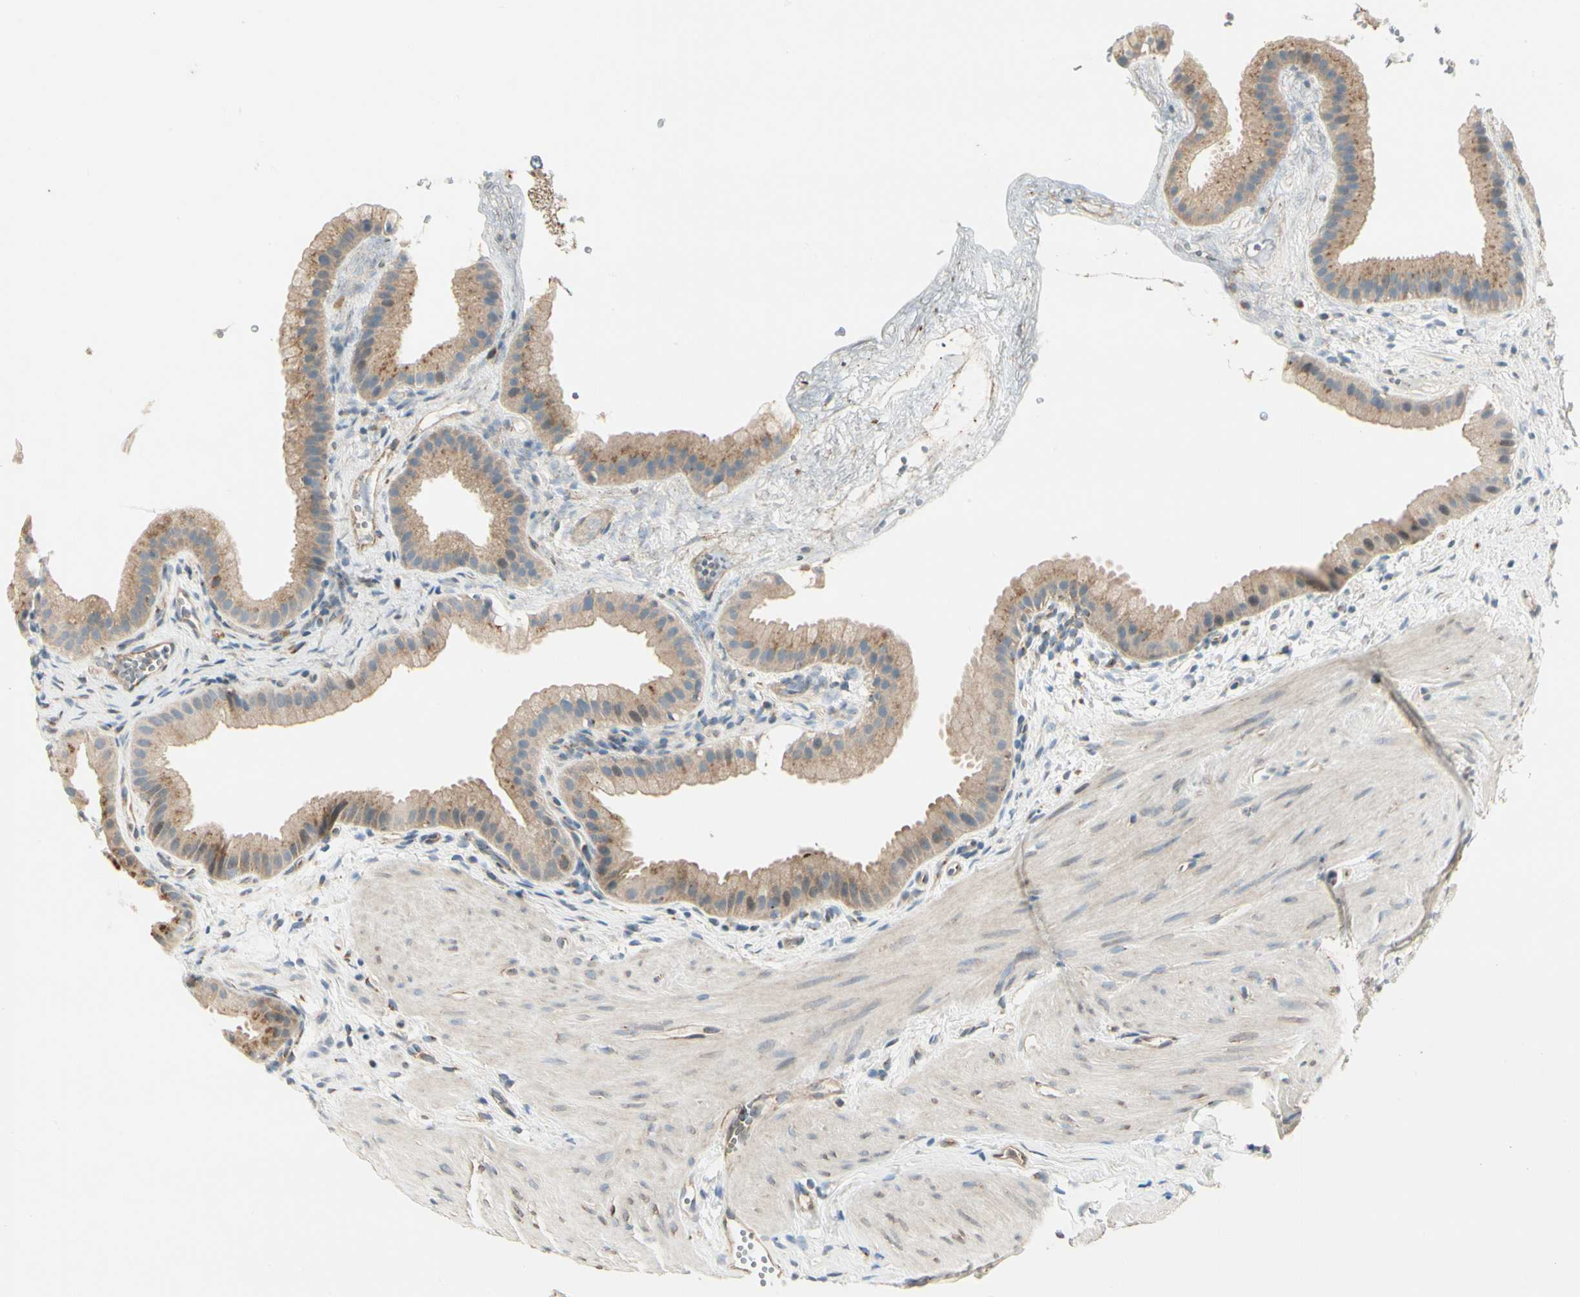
{"staining": {"intensity": "moderate", "quantity": ">75%", "location": "cytoplasmic/membranous"}, "tissue": "gallbladder", "cell_type": "Glandular cells", "image_type": "normal", "snomed": [{"axis": "morphology", "description": "Normal tissue, NOS"}, {"axis": "topography", "description": "Gallbladder"}], "caption": "Moderate cytoplasmic/membranous staining for a protein is appreciated in about >75% of glandular cells of unremarkable gallbladder using immunohistochemistry.", "gene": "ABCA3", "patient": {"sex": "female", "age": 64}}